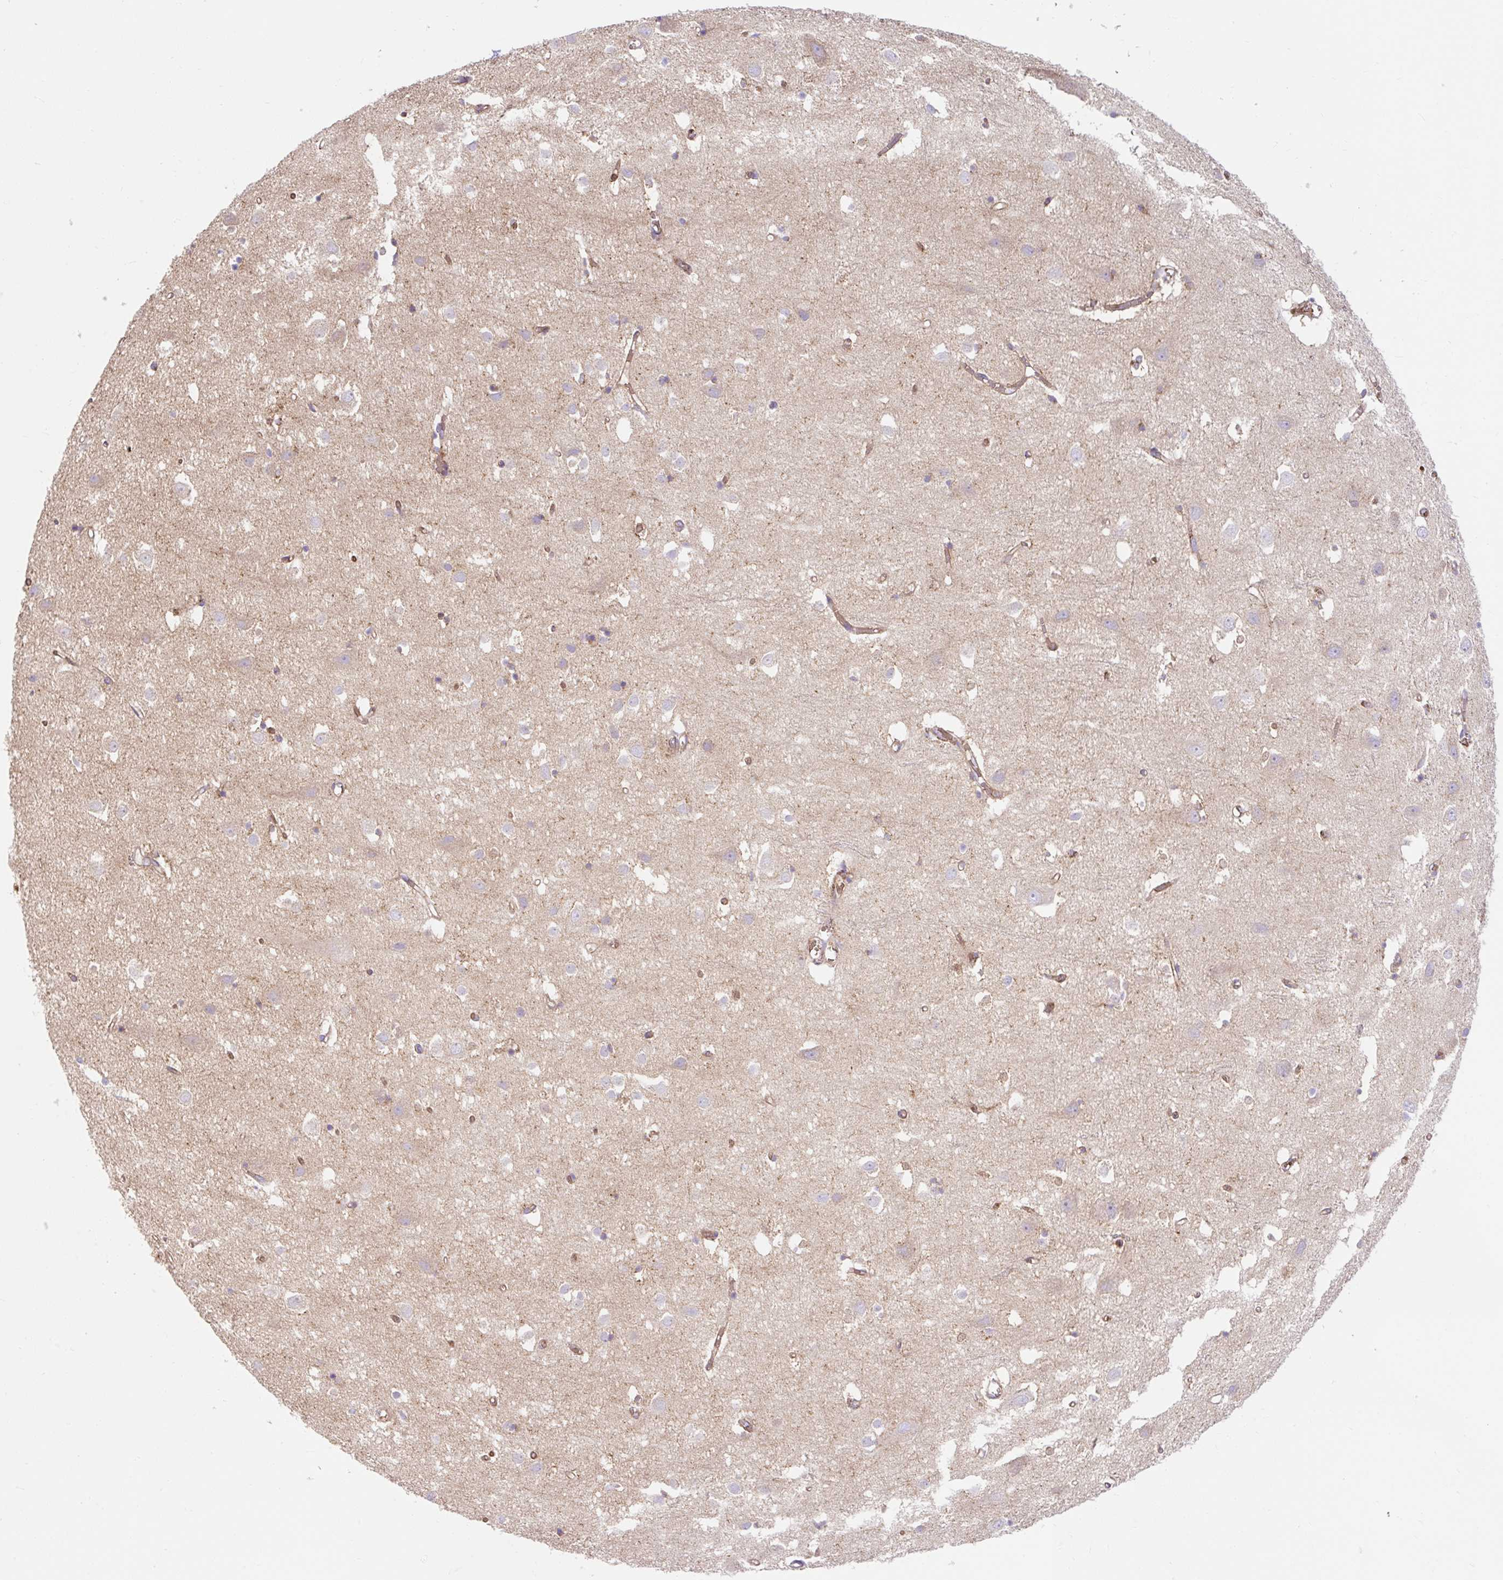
{"staining": {"intensity": "moderate", "quantity": ">75%", "location": "cytoplasmic/membranous"}, "tissue": "cerebral cortex", "cell_type": "Endothelial cells", "image_type": "normal", "snomed": [{"axis": "morphology", "description": "Normal tissue, NOS"}, {"axis": "topography", "description": "Cerebral cortex"}], "caption": "Endothelial cells reveal moderate cytoplasmic/membranous staining in approximately >75% of cells in normal cerebral cortex.", "gene": "HIP1R", "patient": {"sex": "male", "age": 70}}